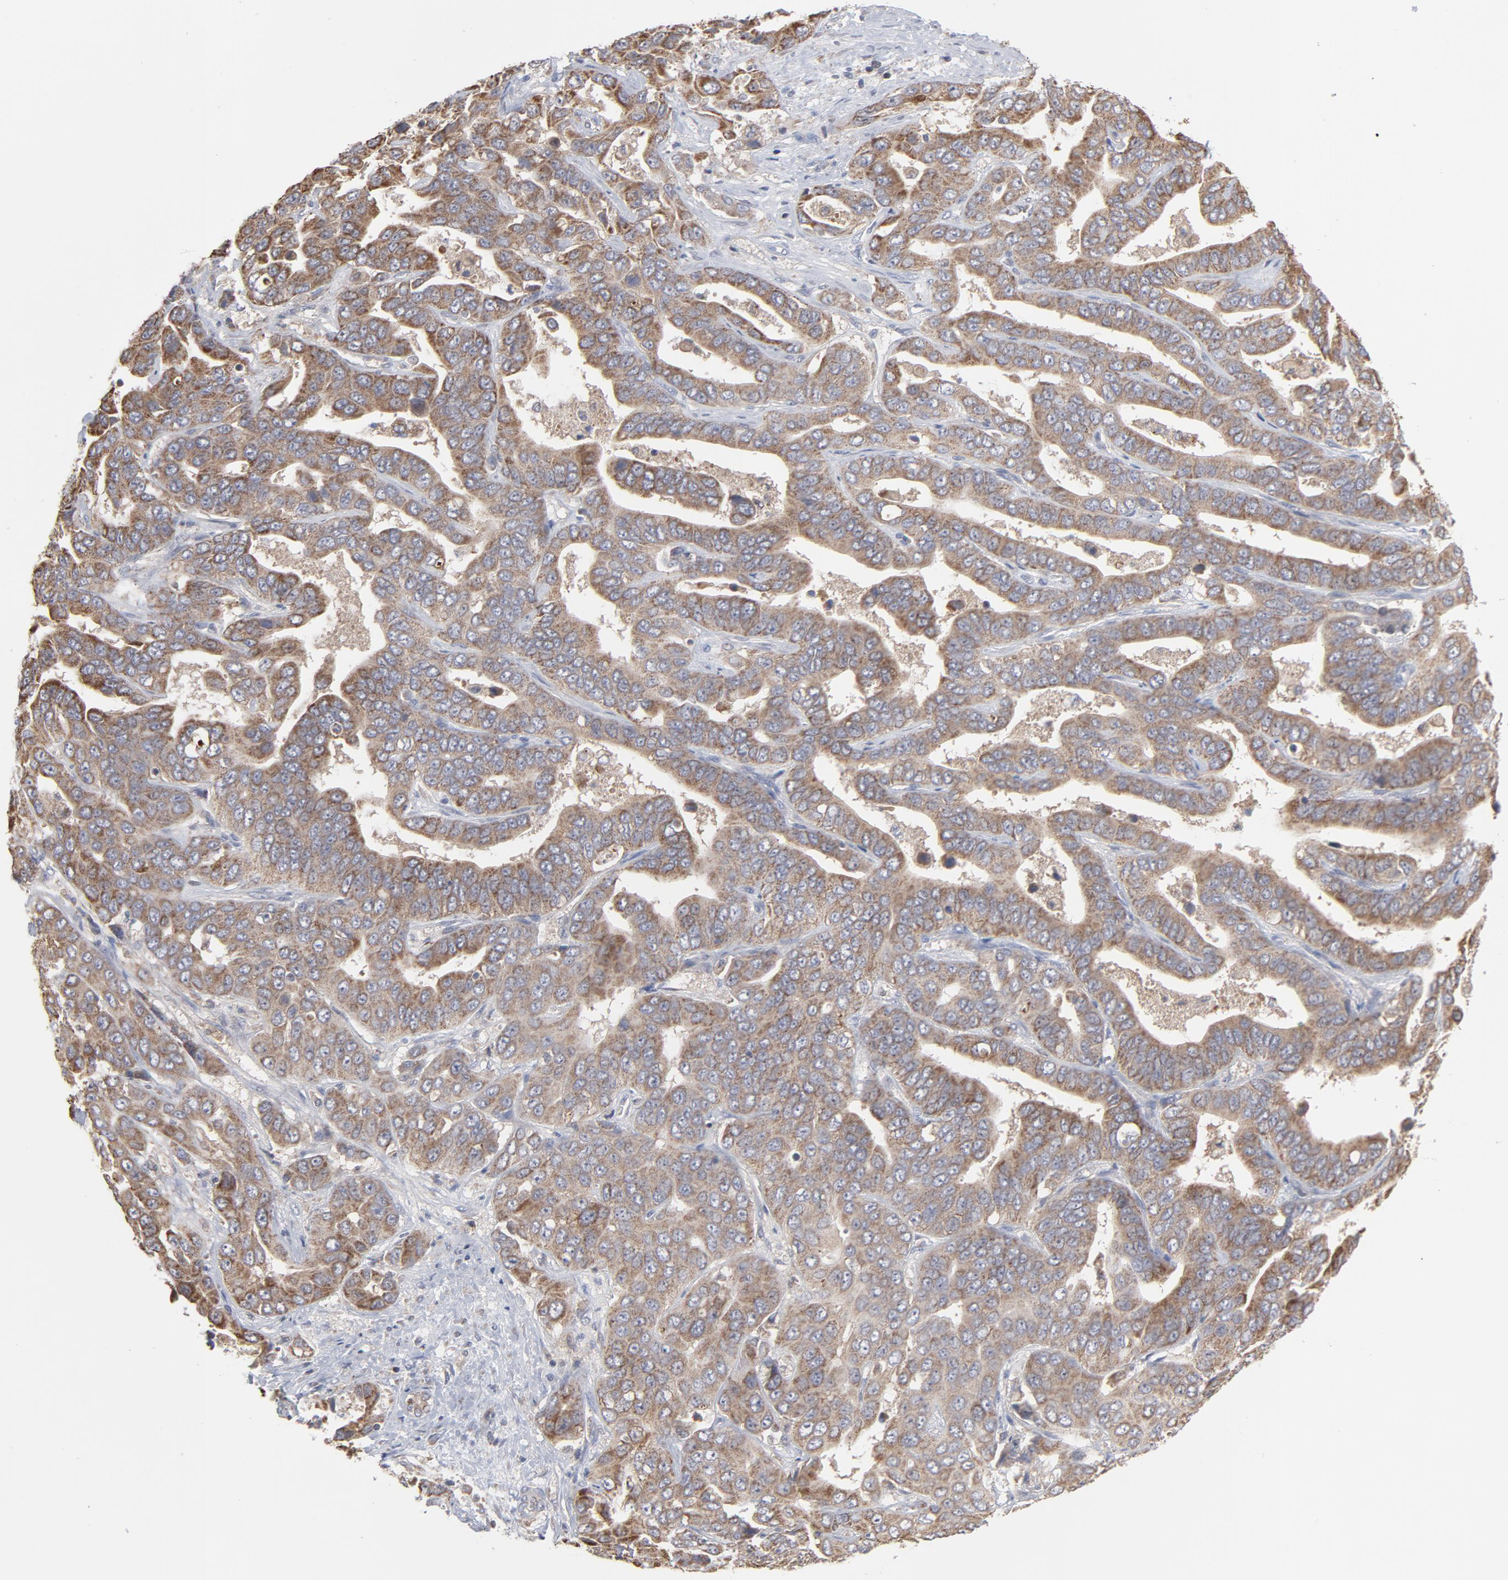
{"staining": {"intensity": "moderate", "quantity": ">75%", "location": "cytoplasmic/membranous"}, "tissue": "liver cancer", "cell_type": "Tumor cells", "image_type": "cancer", "snomed": [{"axis": "morphology", "description": "Cholangiocarcinoma"}, {"axis": "topography", "description": "Liver"}], "caption": "Immunohistochemical staining of liver cancer (cholangiocarcinoma) shows medium levels of moderate cytoplasmic/membranous staining in approximately >75% of tumor cells.", "gene": "PPFIBP2", "patient": {"sex": "female", "age": 52}}